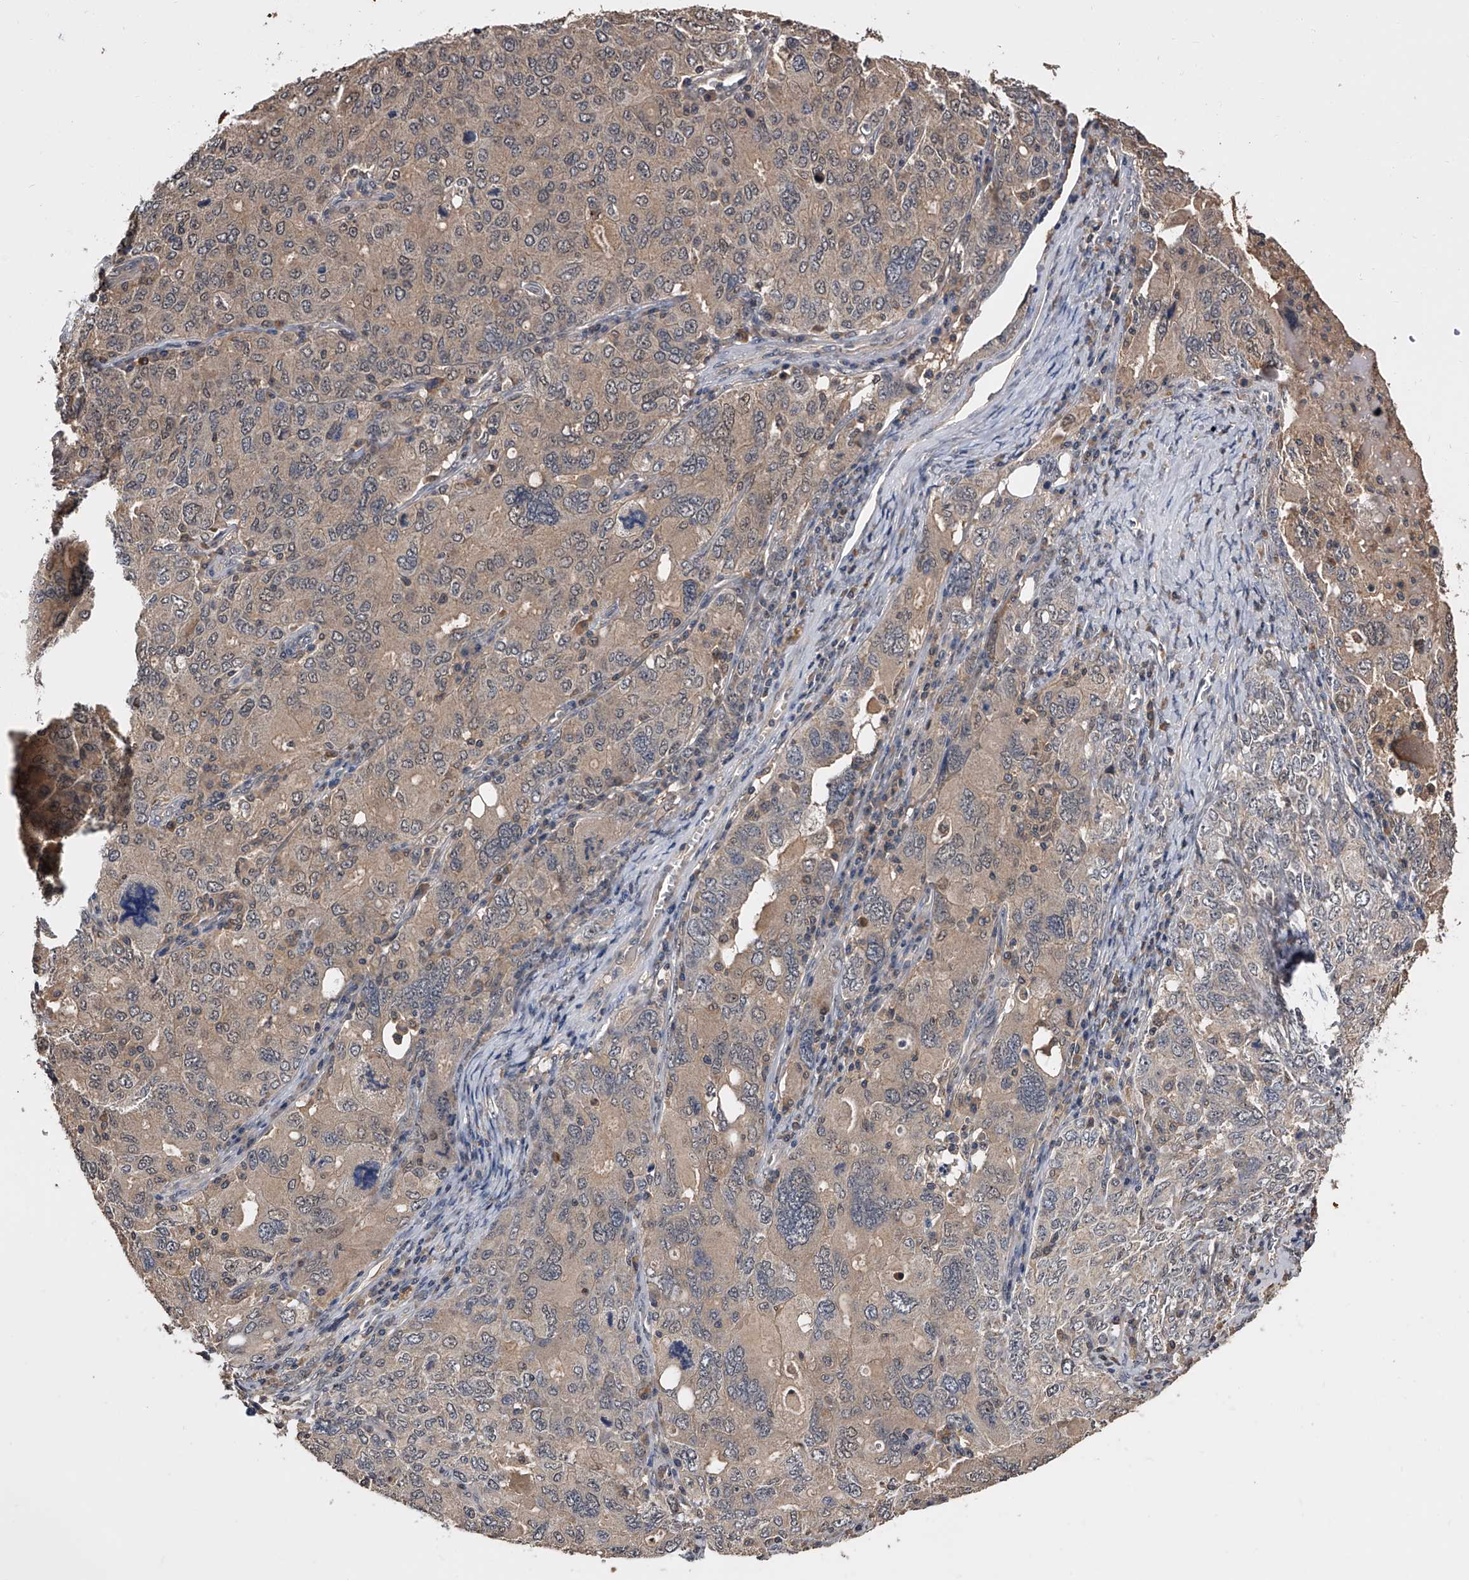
{"staining": {"intensity": "negative", "quantity": "none", "location": "none"}, "tissue": "ovarian cancer", "cell_type": "Tumor cells", "image_type": "cancer", "snomed": [{"axis": "morphology", "description": "Carcinoma, endometroid"}, {"axis": "topography", "description": "Ovary"}], "caption": "The IHC histopathology image has no significant staining in tumor cells of endometroid carcinoma (ovarian) tissue.", "gene": "EFCAB7", "patient": {"sex": "female", "age": 62}}